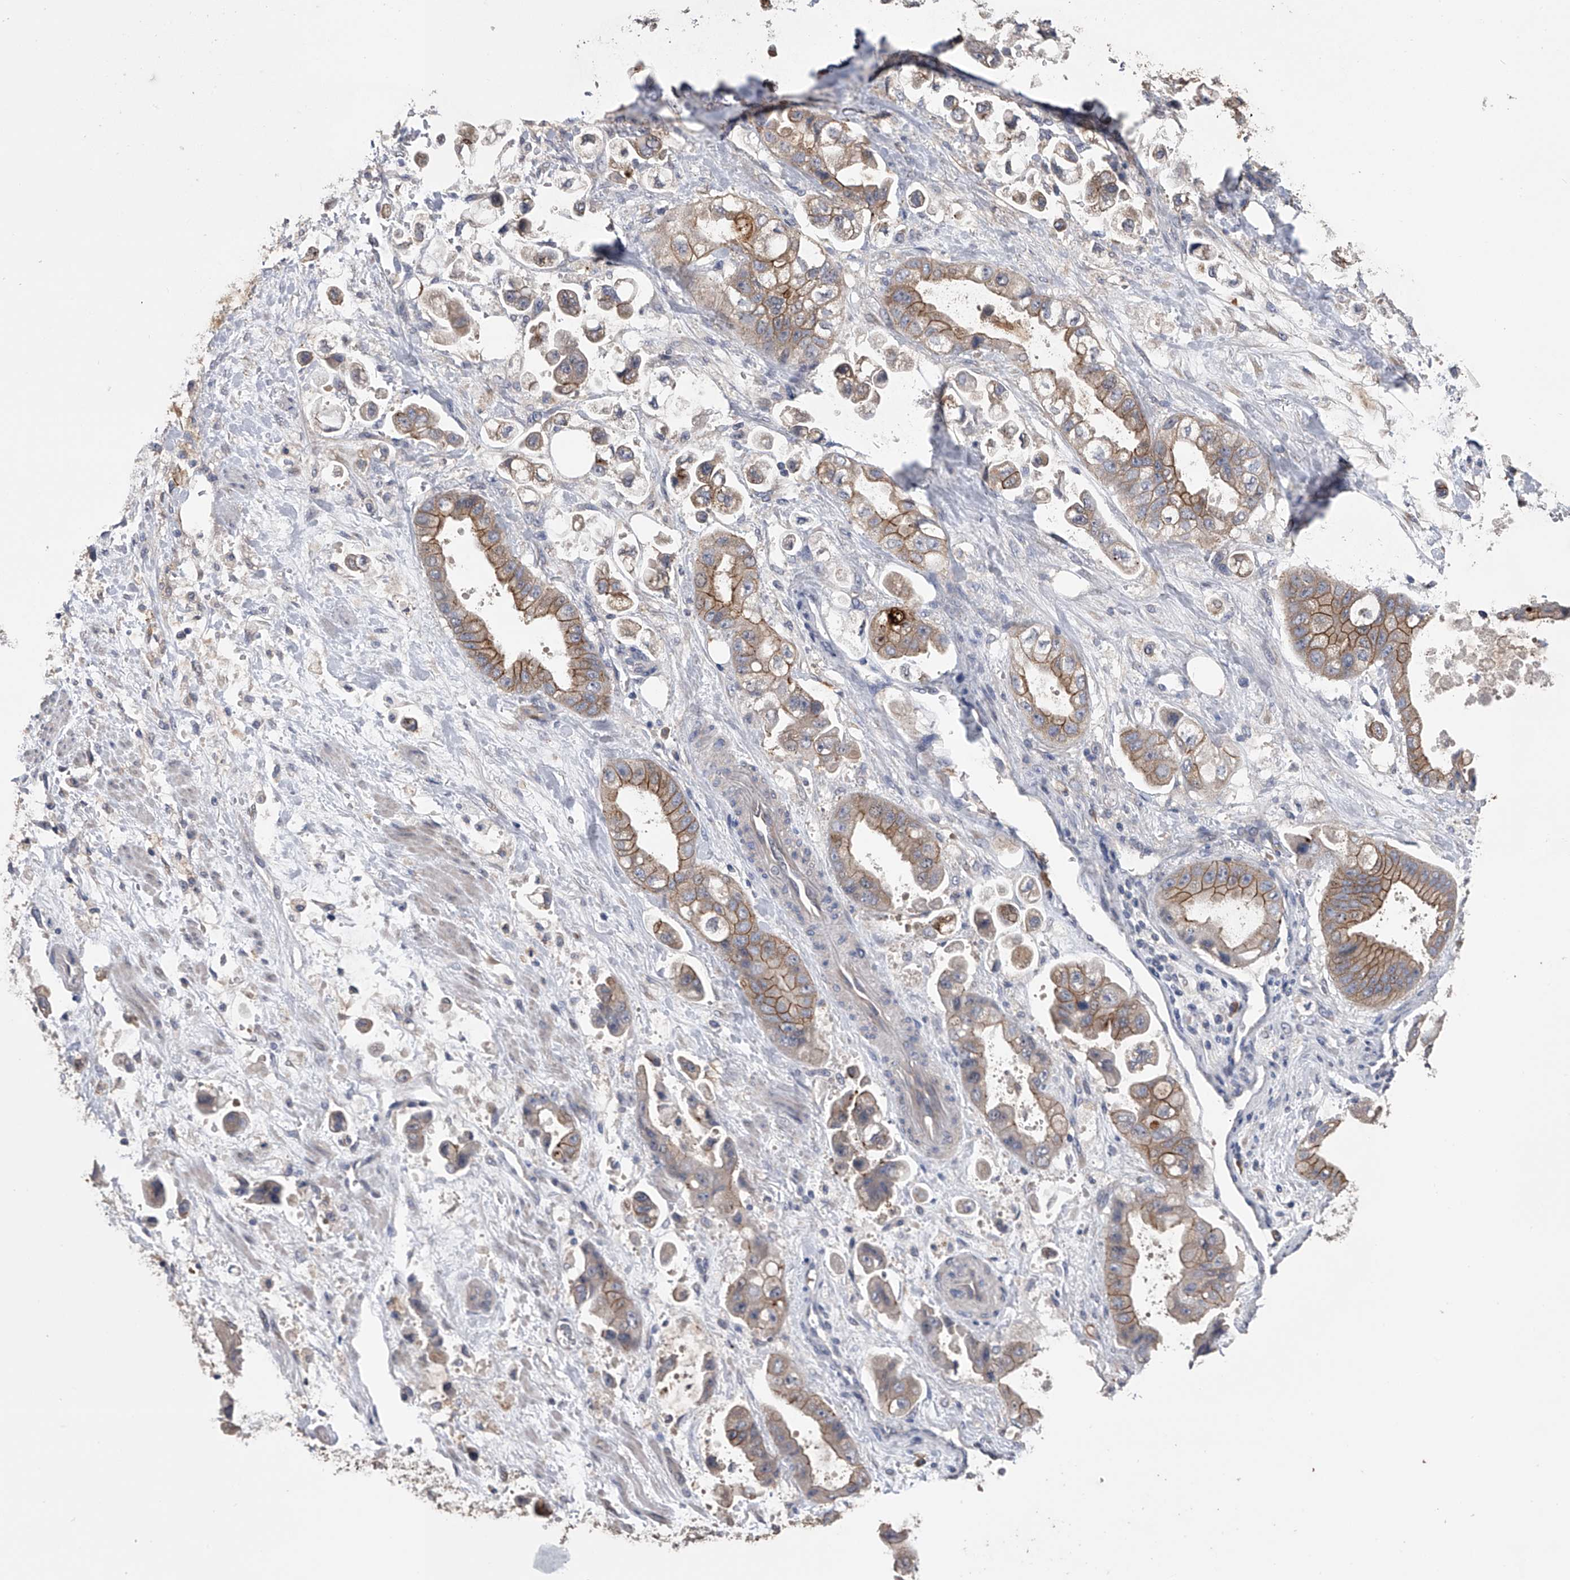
{"staining": {"intensity": "moderate", "quantity": ">75%", "location": "cytoplasmic/membranous"}, "tissue": "stomach cancer", "cell_type": "Tumor cells", "image_type": "cancer", "snomed": [{"axis": "morphology", "description": "Adenocarcinoma, NOS"}, {"axis": "topography", "description": "Stomach"}], "caption": "Immunohistochemical staining of human adenocarcinoma (stomach) displays medium levels of moderate cytoplasmic/membranous expression in about >75% of tumor cells.", "gene": "ZNF343", "patient": {"sex": "male", "age": 62}}